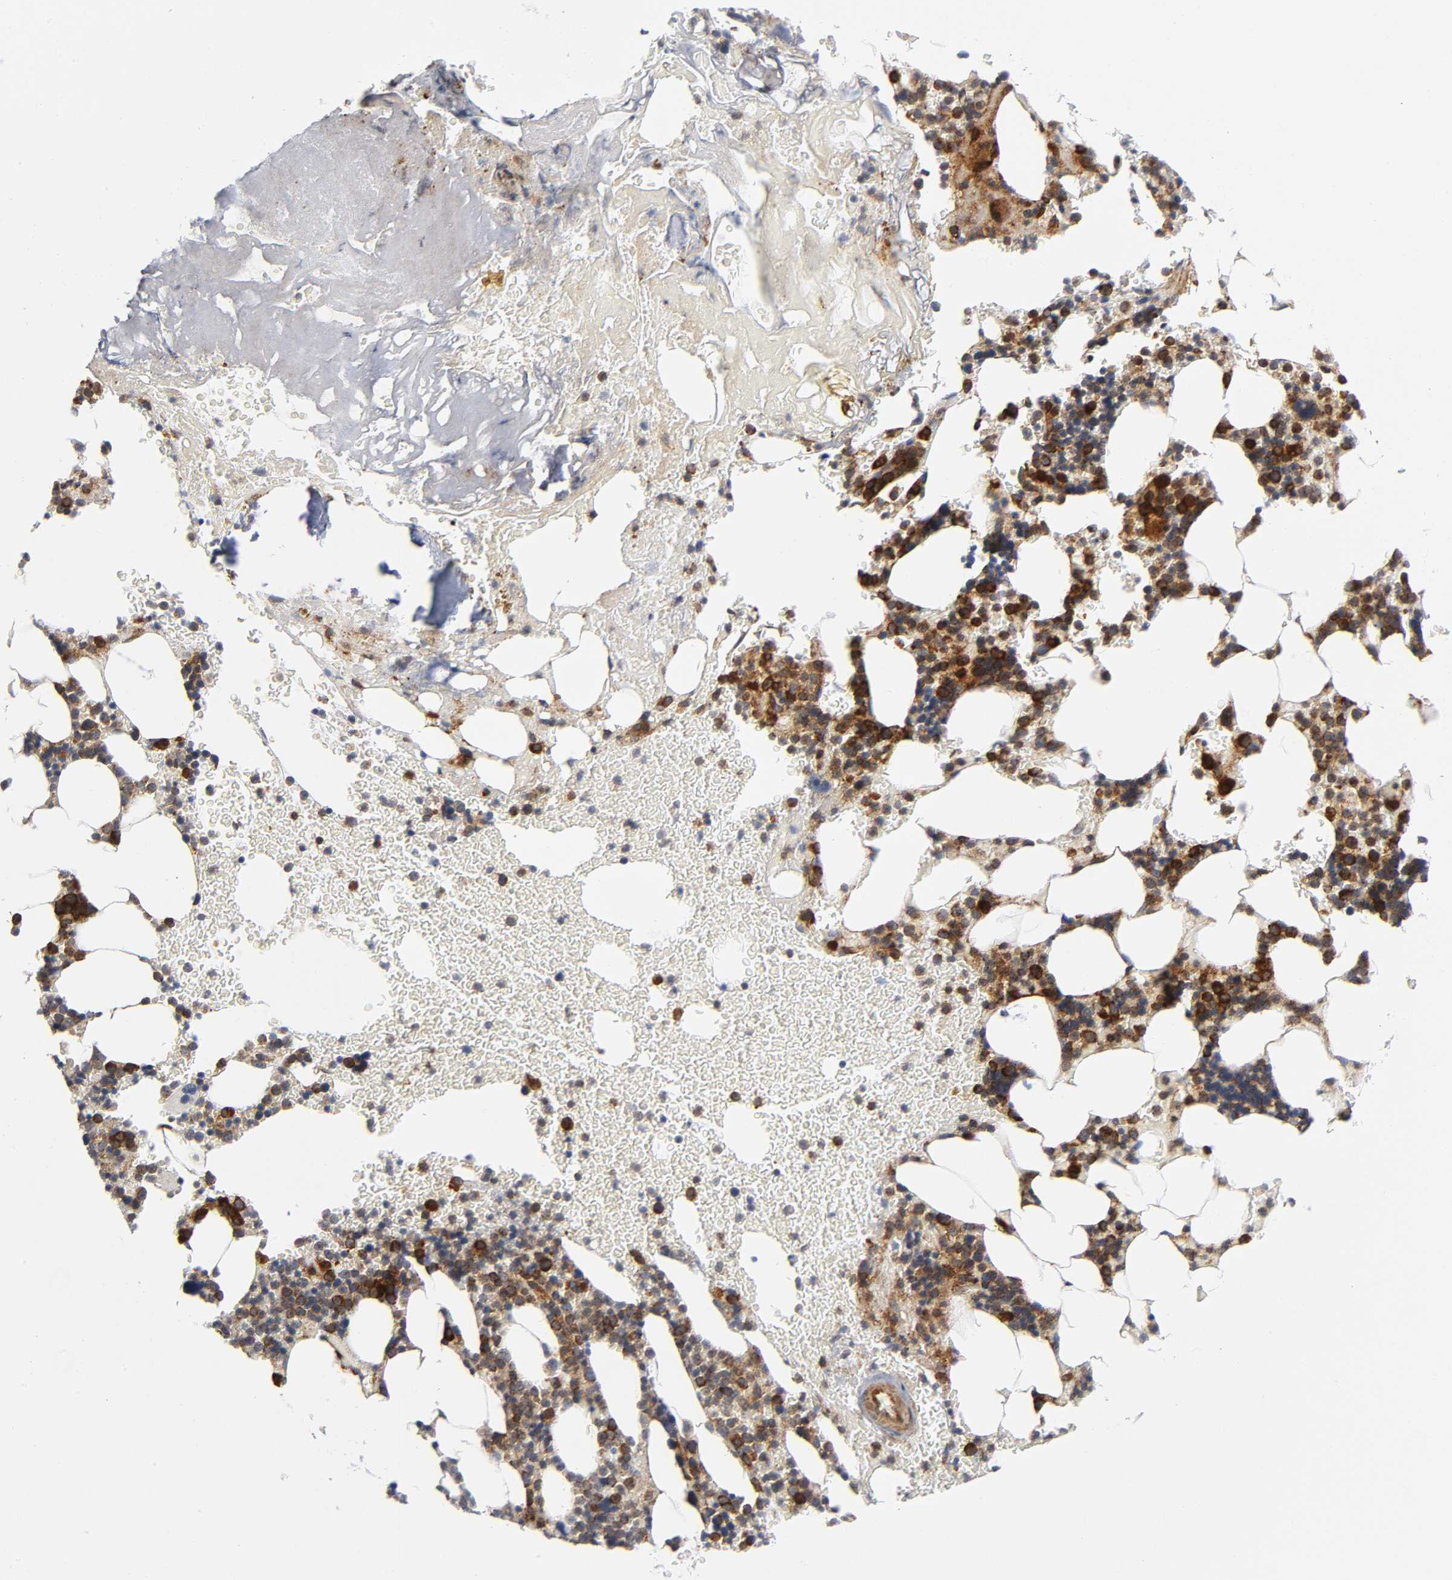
{"staining": {"intensity": "strong", "quantity": "25%-75%", "location": "cytoplasmic/membranous"}, "tissue": "bone marrow", "cell_type": "Hematopoietic cells", "image_type": "normal", "snomed": [{"axis": "morphology", "description": "Normal tissue, NOS"}, {"axis": "topography", "description": "Bone marrow"}], "caption": "Immunohistochemistry photomicrograph of unremarkable human bone marrow stained for a protein (brown), which demonstrates high levels of strong cytoplasmic/membranous expression in approximately 25%-75% of hematopoietic cells.", "gene": "EIF5", "patient": {"sex": "female", "age": 73}}